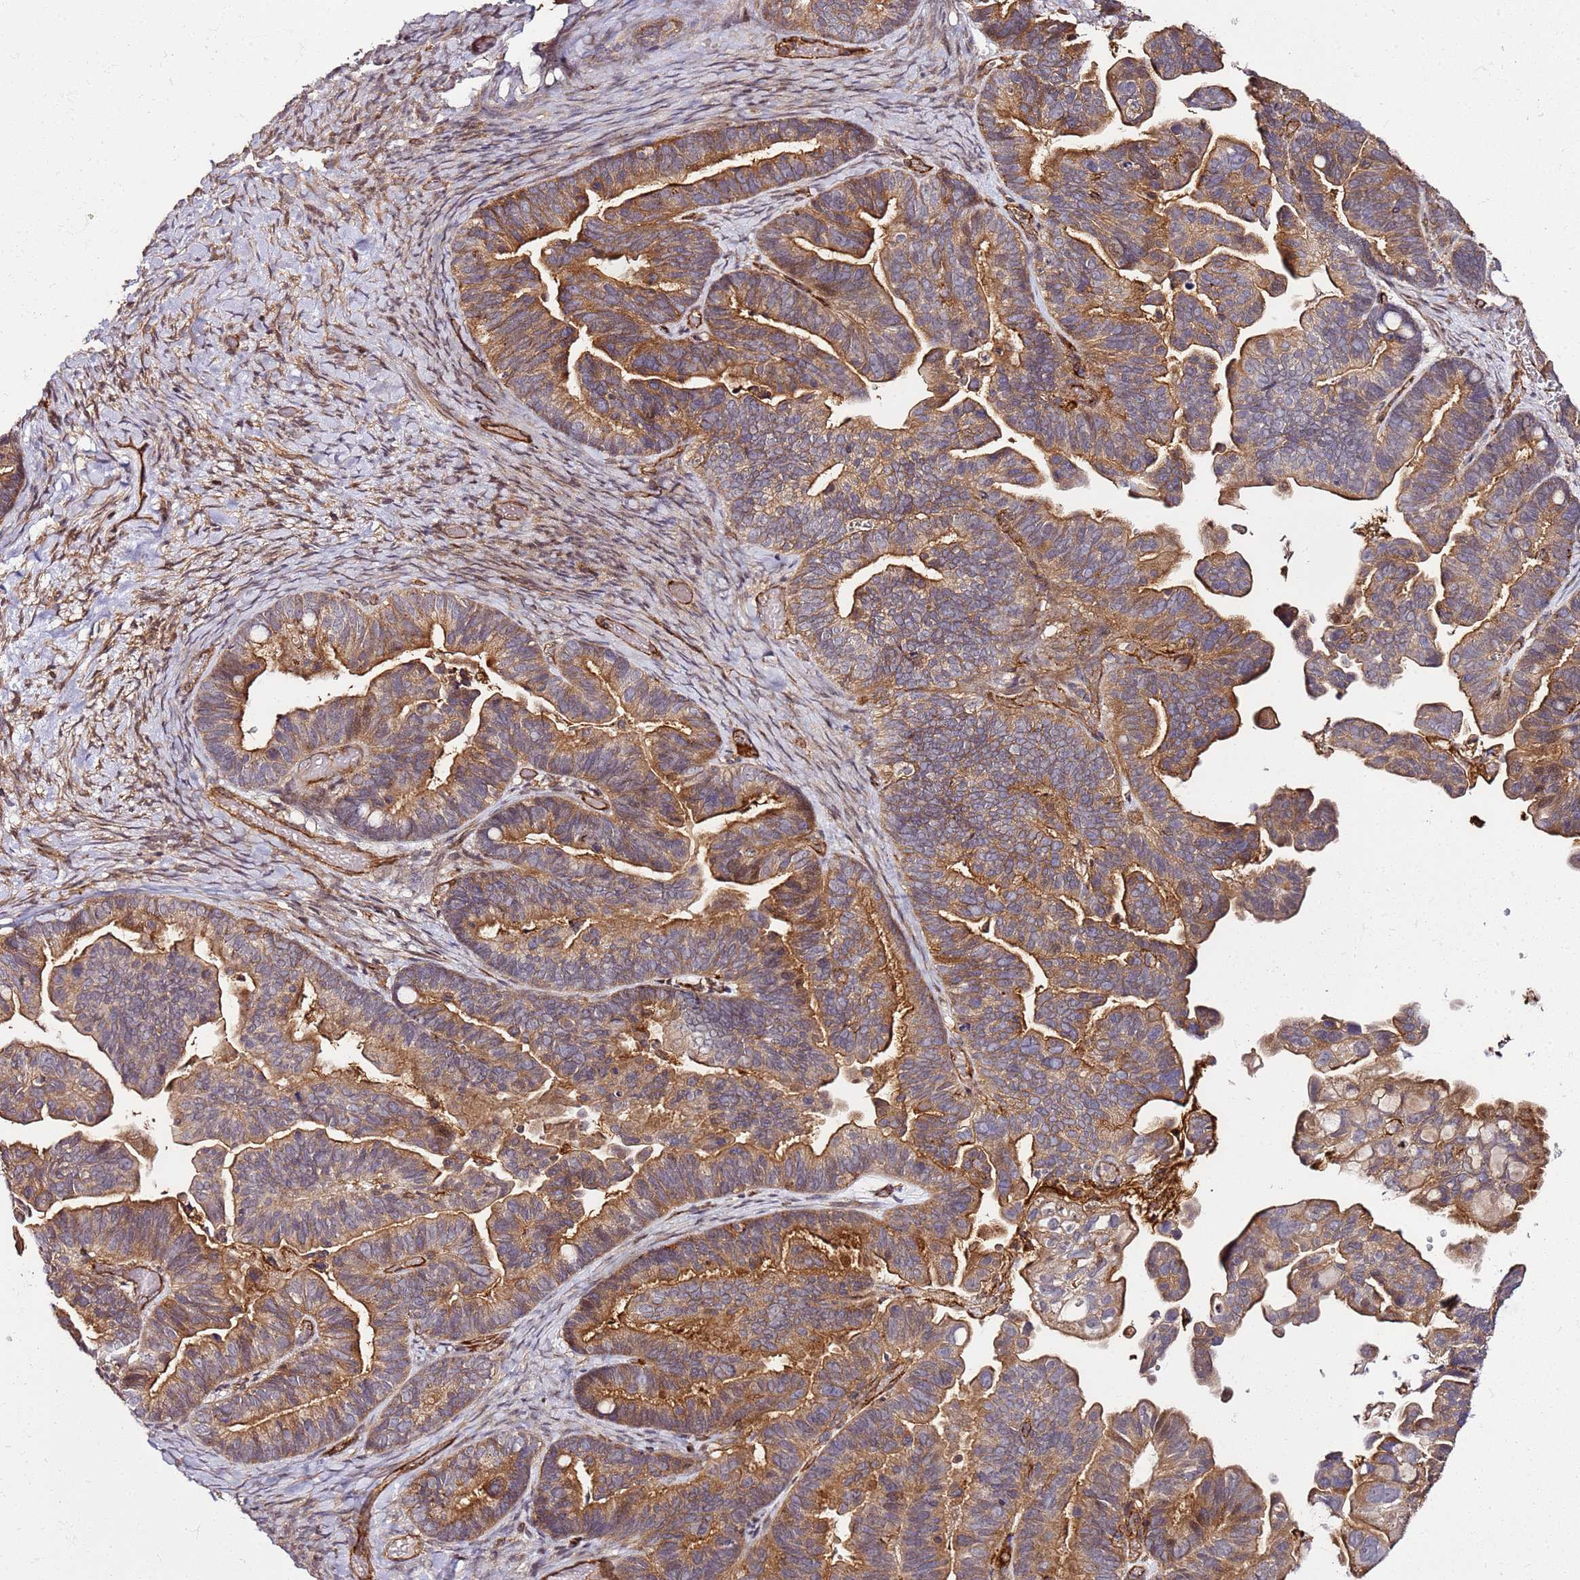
{"staining": {"intensity": "moderate", "quantity": ">75%", "location": "cytoplasmic/membranous"}, "tissue": "ovarian cancer", "cell_type": "Tumor cells", "image_type": "cancer", "snomed": [{"axis": "morphology", "description": "Cystadenocarcinoma, serous, NOS"}, {"axis": "topography", "description": "Ovary"}], "caption": "Ovarian cancer stained with a brown dye displays moderate cytoplasmic/membranous positive staining in about >75% of tumor cells.", "gene": "CCNYL1", "patient": {"sex": "female", "age": 56}}